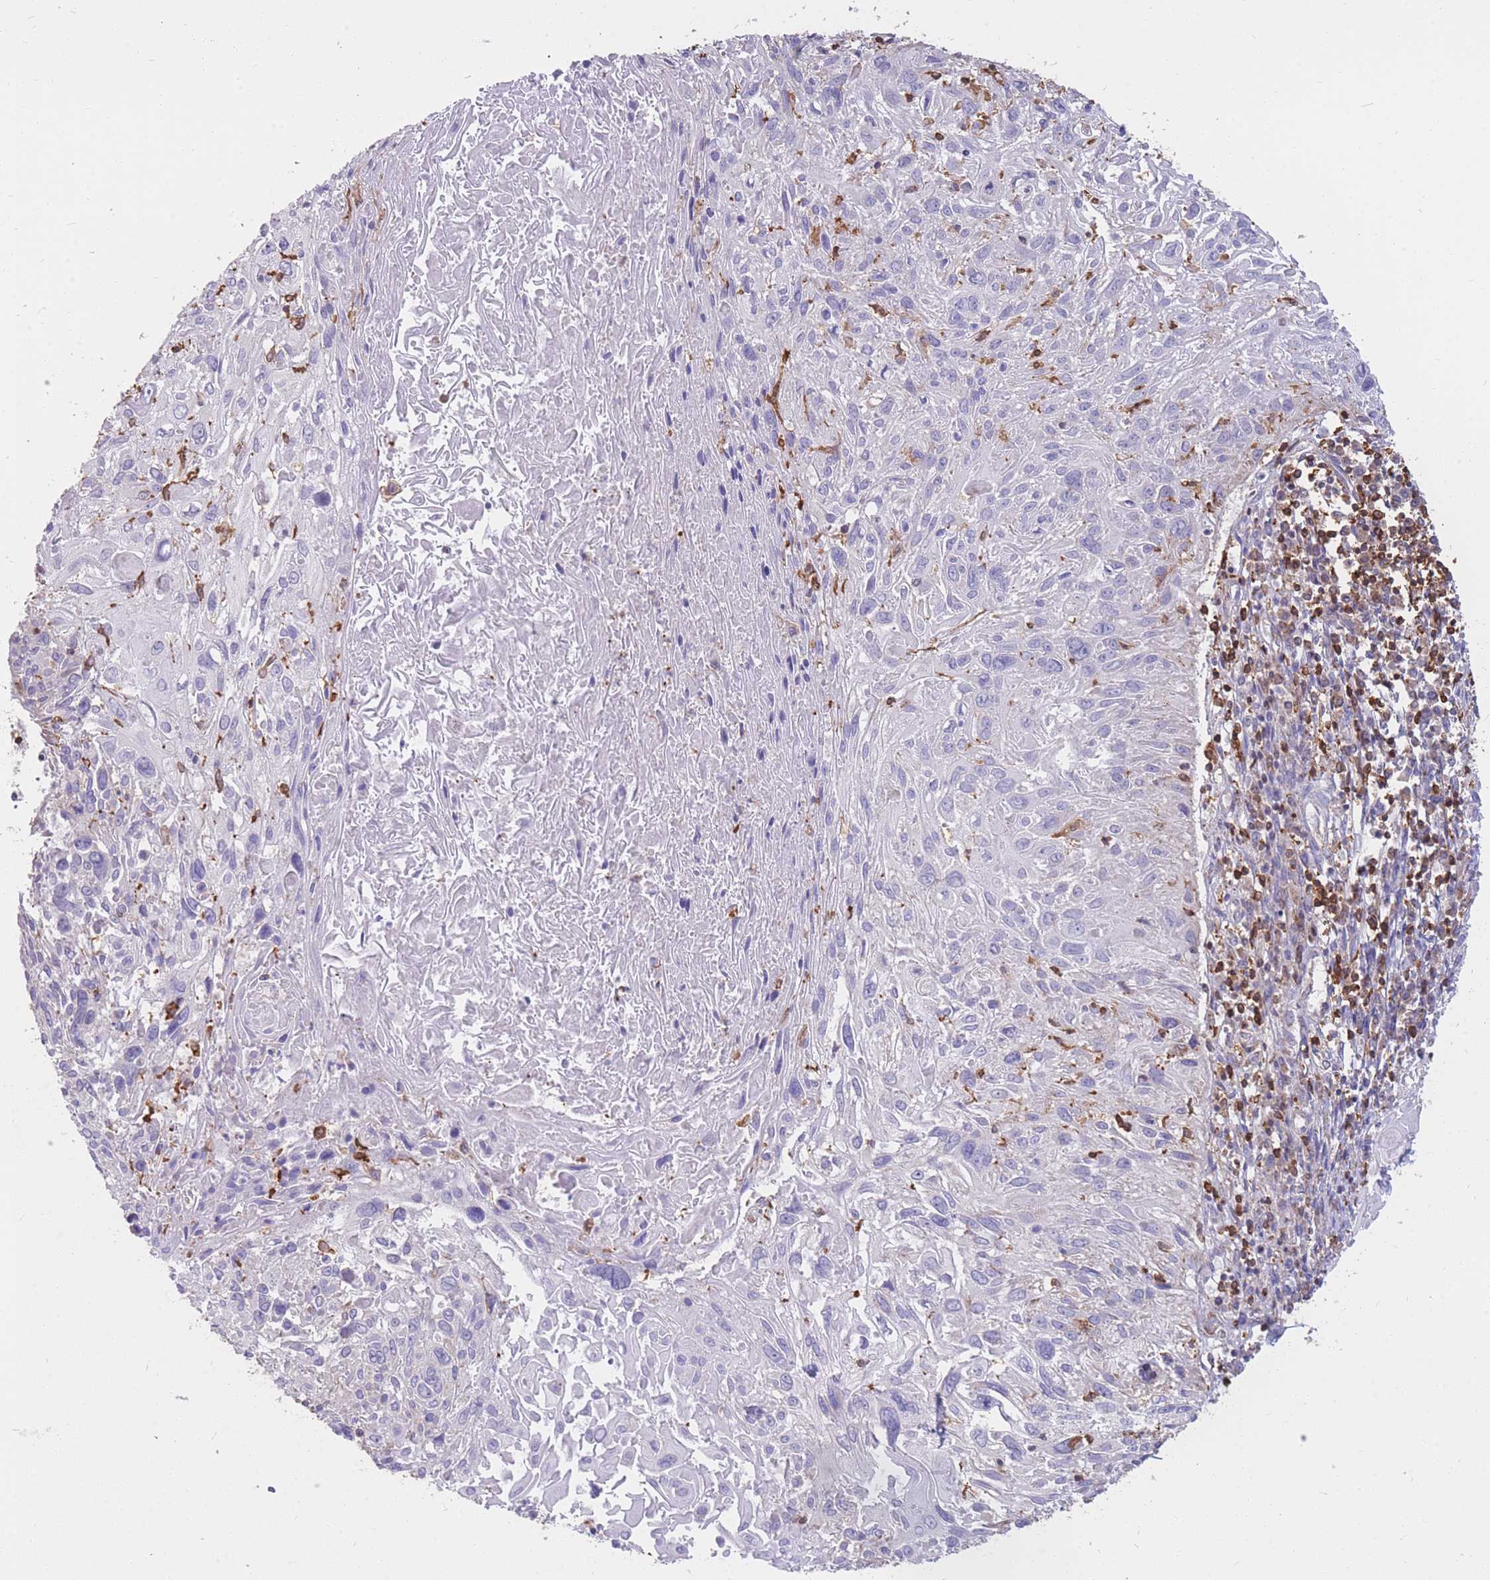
{"staining": {"intensity": "negative", "quantity": "none", "location": "none"}, "tissue": "cervical cancer", "cell_type": "Tumor cells", "image_type": "cancer", "snomed": [{"axis": "morphology", "description": "Squamous cell carcinoma, NOS"}, {"axis": "topography", "description": "Cervix"}], "caption": "Tumor cells are negative for protein expression in human cervical cancer.", "gene": "MRPL54", "patient": {"sex": "female", "age": 51}}